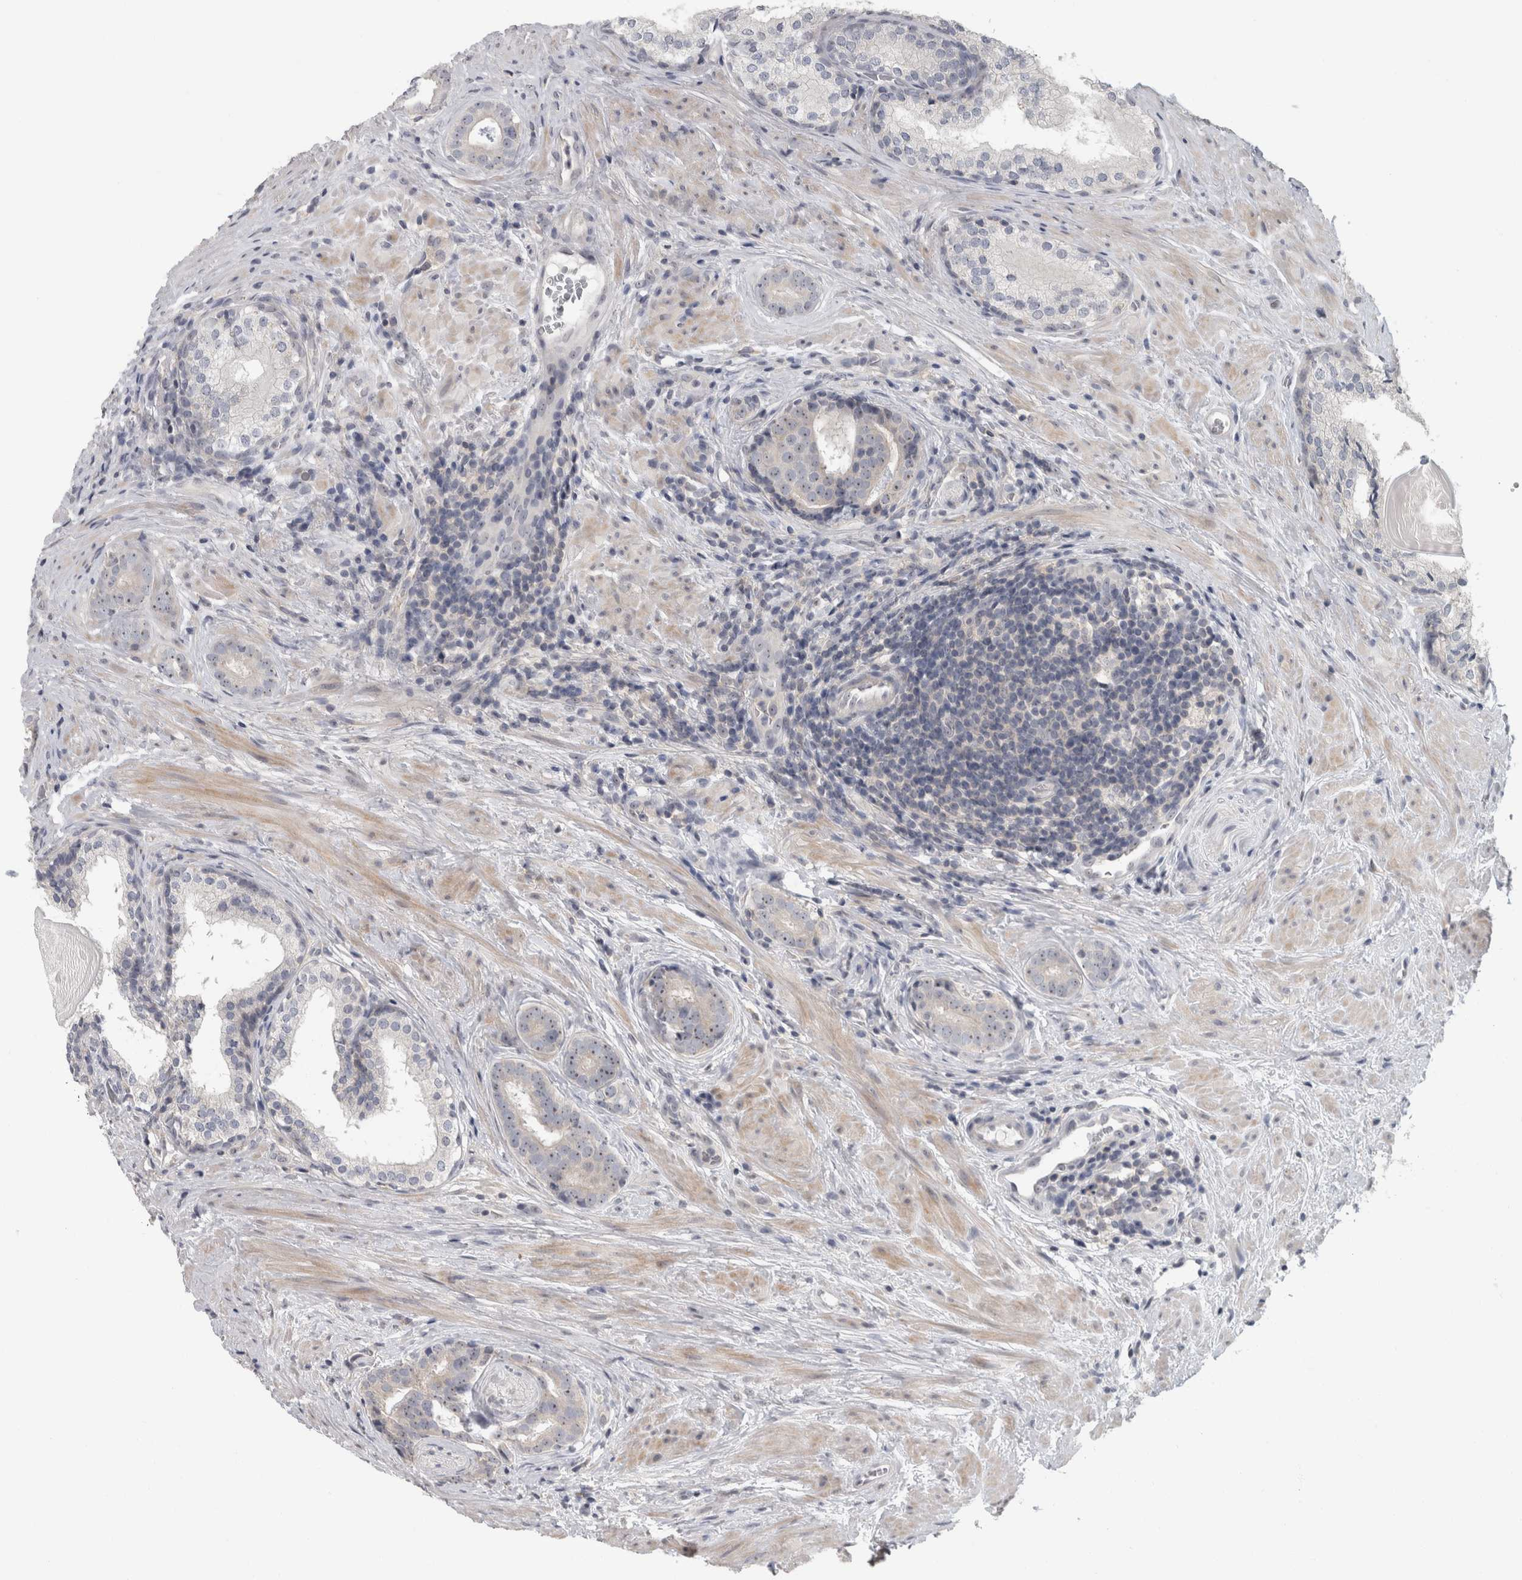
{"staining": {"intensity": "moderate", "quantity": "<25%", "location": "nuclear"}, "tissue": "prostate cancer", "cell_type": "Tumor cells", "image_type": "cancer", "snomed": [{"axis": "morphology", "description": "Adenocarcinoma, High grade"}, {"axis": "topography", "description": "Prostate"}], "caption": "Approximately <25% of tumor cells in human prostate cancer (adenocarcinoma (high-grade)) exhibit moderate nuclear protein positivity as visualized by brown immunohistochemical staining.", "gene": "RBM28", "patient": {"sex": "male", "age": 56}}